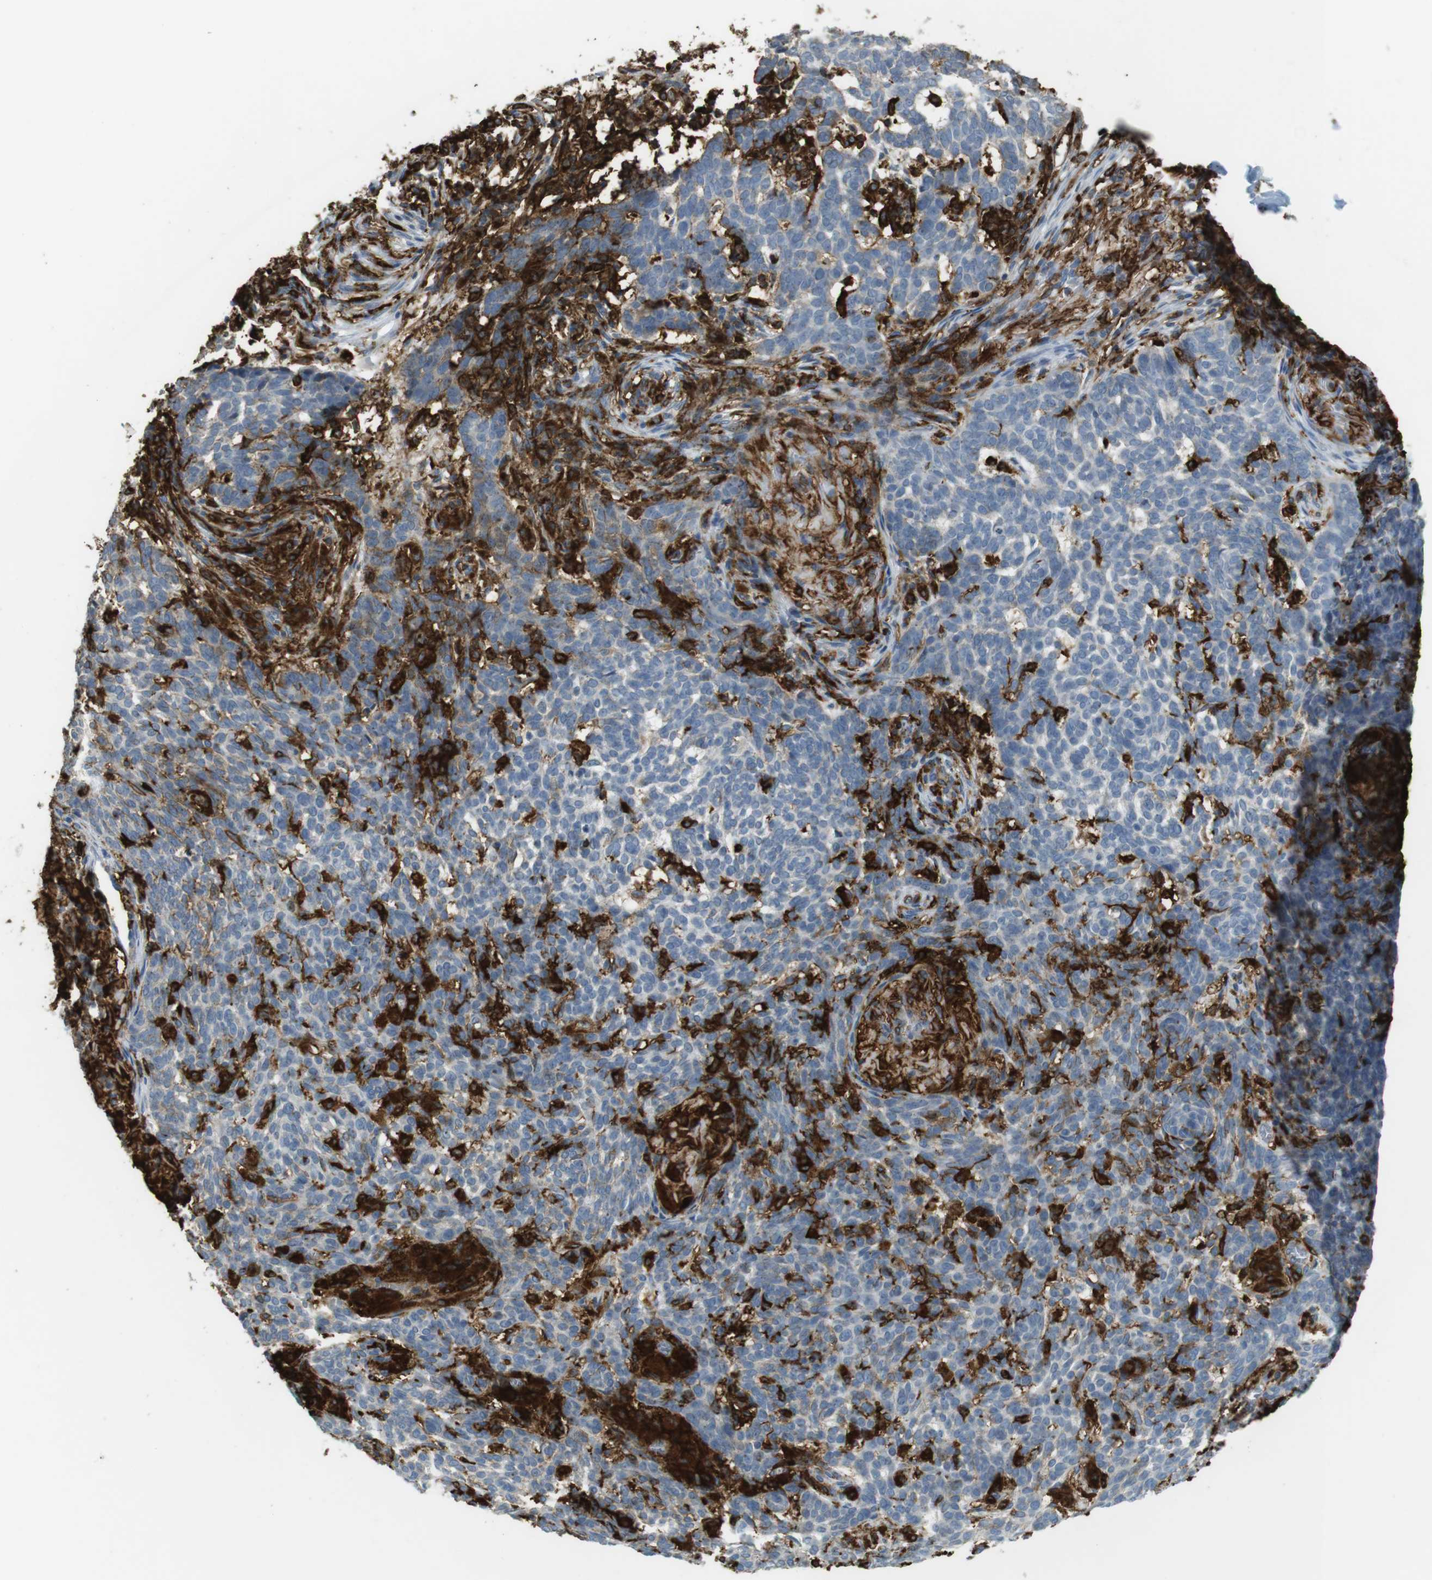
{"staining": {"intensity": "negative", "quantity": "none", "location": "none"}, "tissue": "skin cancer", "cell_type": "Tumor cells", "image_type": "cancer", "snomed": [{"axis": "morphology", "description": "Basal cell carcinoma"}, {"axis": "topography", "description": "Skin"}], "caption": "An image of human skin basal cell carcinoma is negative for staining in tumor cells.", "gene": "HLA-DRA", "patient": {"sex": "male", "age": 85}}